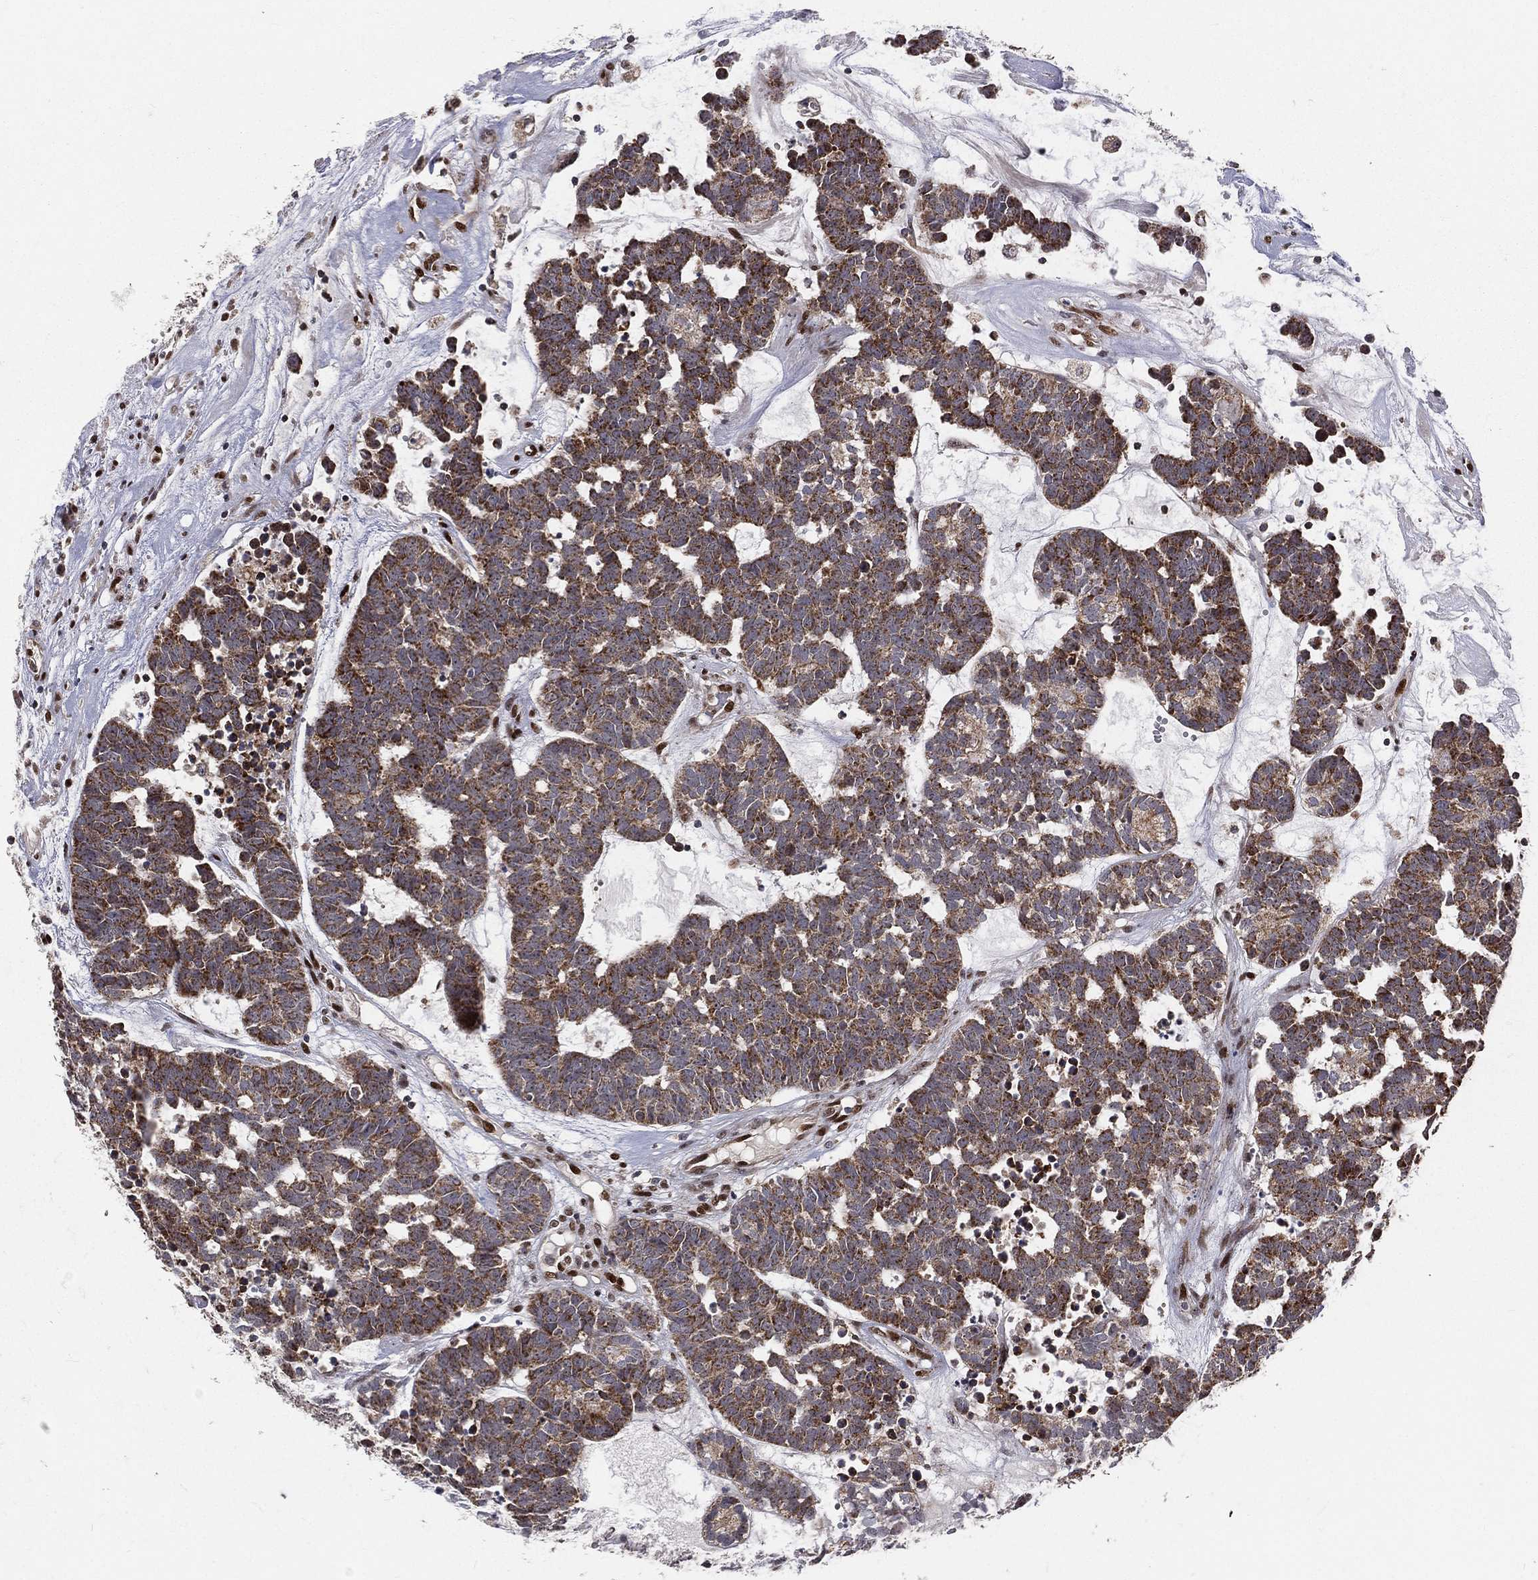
{"staining": {"intensity": "moderate", "quantity": ">75%", "location": "cytoplasmic/membranous"}, "tissue": "head and neck cancer", "cell_type": "Tumor cells", "image_type": "cancer", "snomed": [{"axis": "morphology", "description": "Adenocarcinoma, NOS"}, {"axis": "topography", "description": "Head-Neck"}], "caption": "This image shows immunohistochemistry staining of head and neck adenocarcinoma, with medium moderate cytoplasmic/membranous staining in about >75% of tumor cells.", "gene": "ZEB1", "patient": {"sex": "female", "age": 81}}